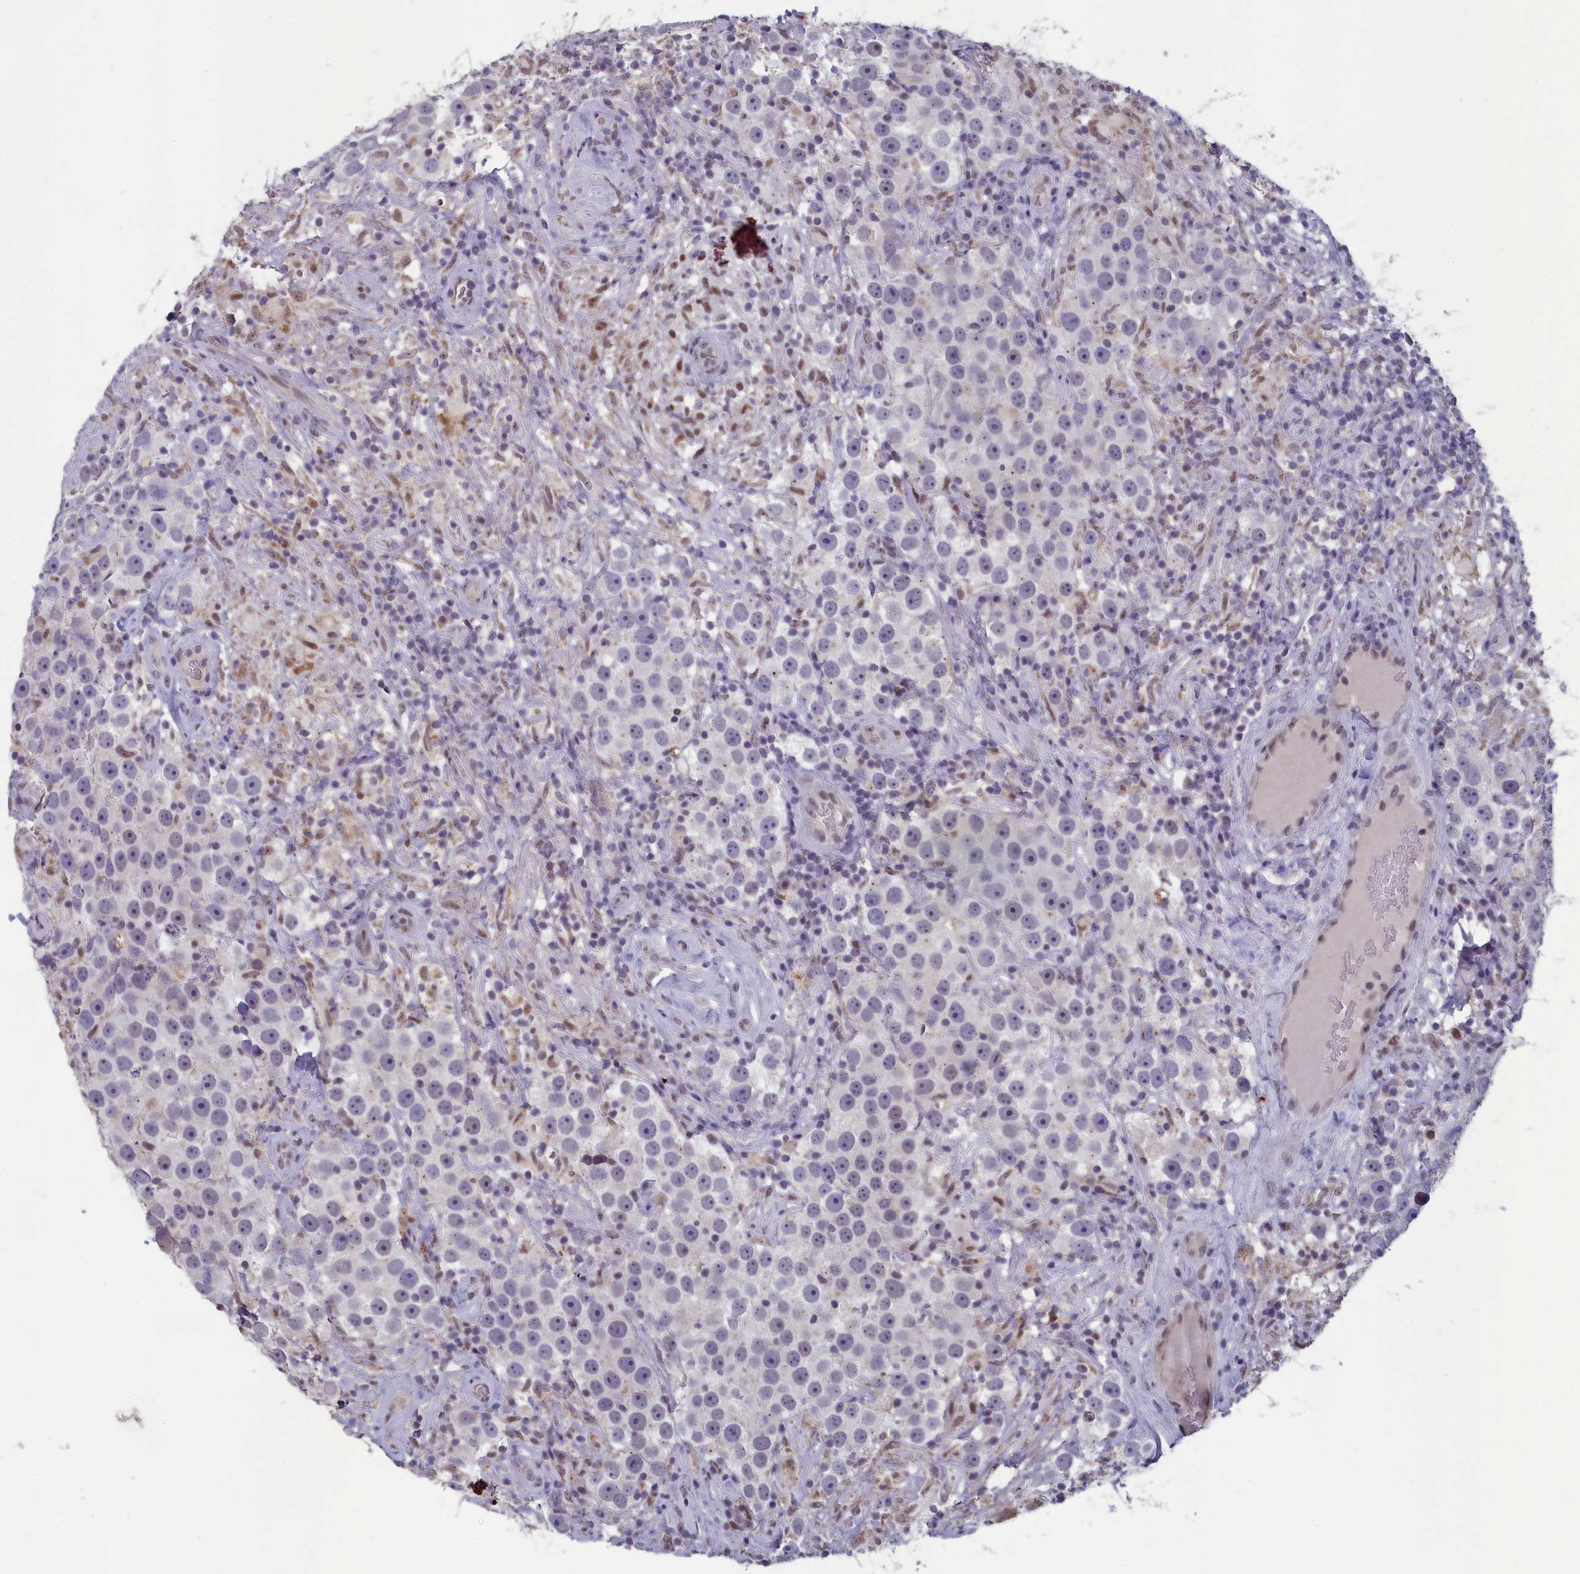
{"staining": {"intensity": "negative", "quantity": "none", "location": "none"}, "tissue": "testis cancer", "cell_type": "Tumor cells", "image_type": "cancer", "snomed": [{"axis": "morphology", "description": "Seminoma, NOS"}, {"axis": "topography", "description": "Testis"}], "caption": "IHC micrograph of neoplastic tissue: human testis cancer stained with DAB (3,3'-diaminobenzidine) demonstrates no significant protein staining in tumor cells. (Immunohistochemistry (ihc), brightfield microscopy, high magnification).", "gene": "MT-CO3", "patient": {"sex": "male", "age": 49}}